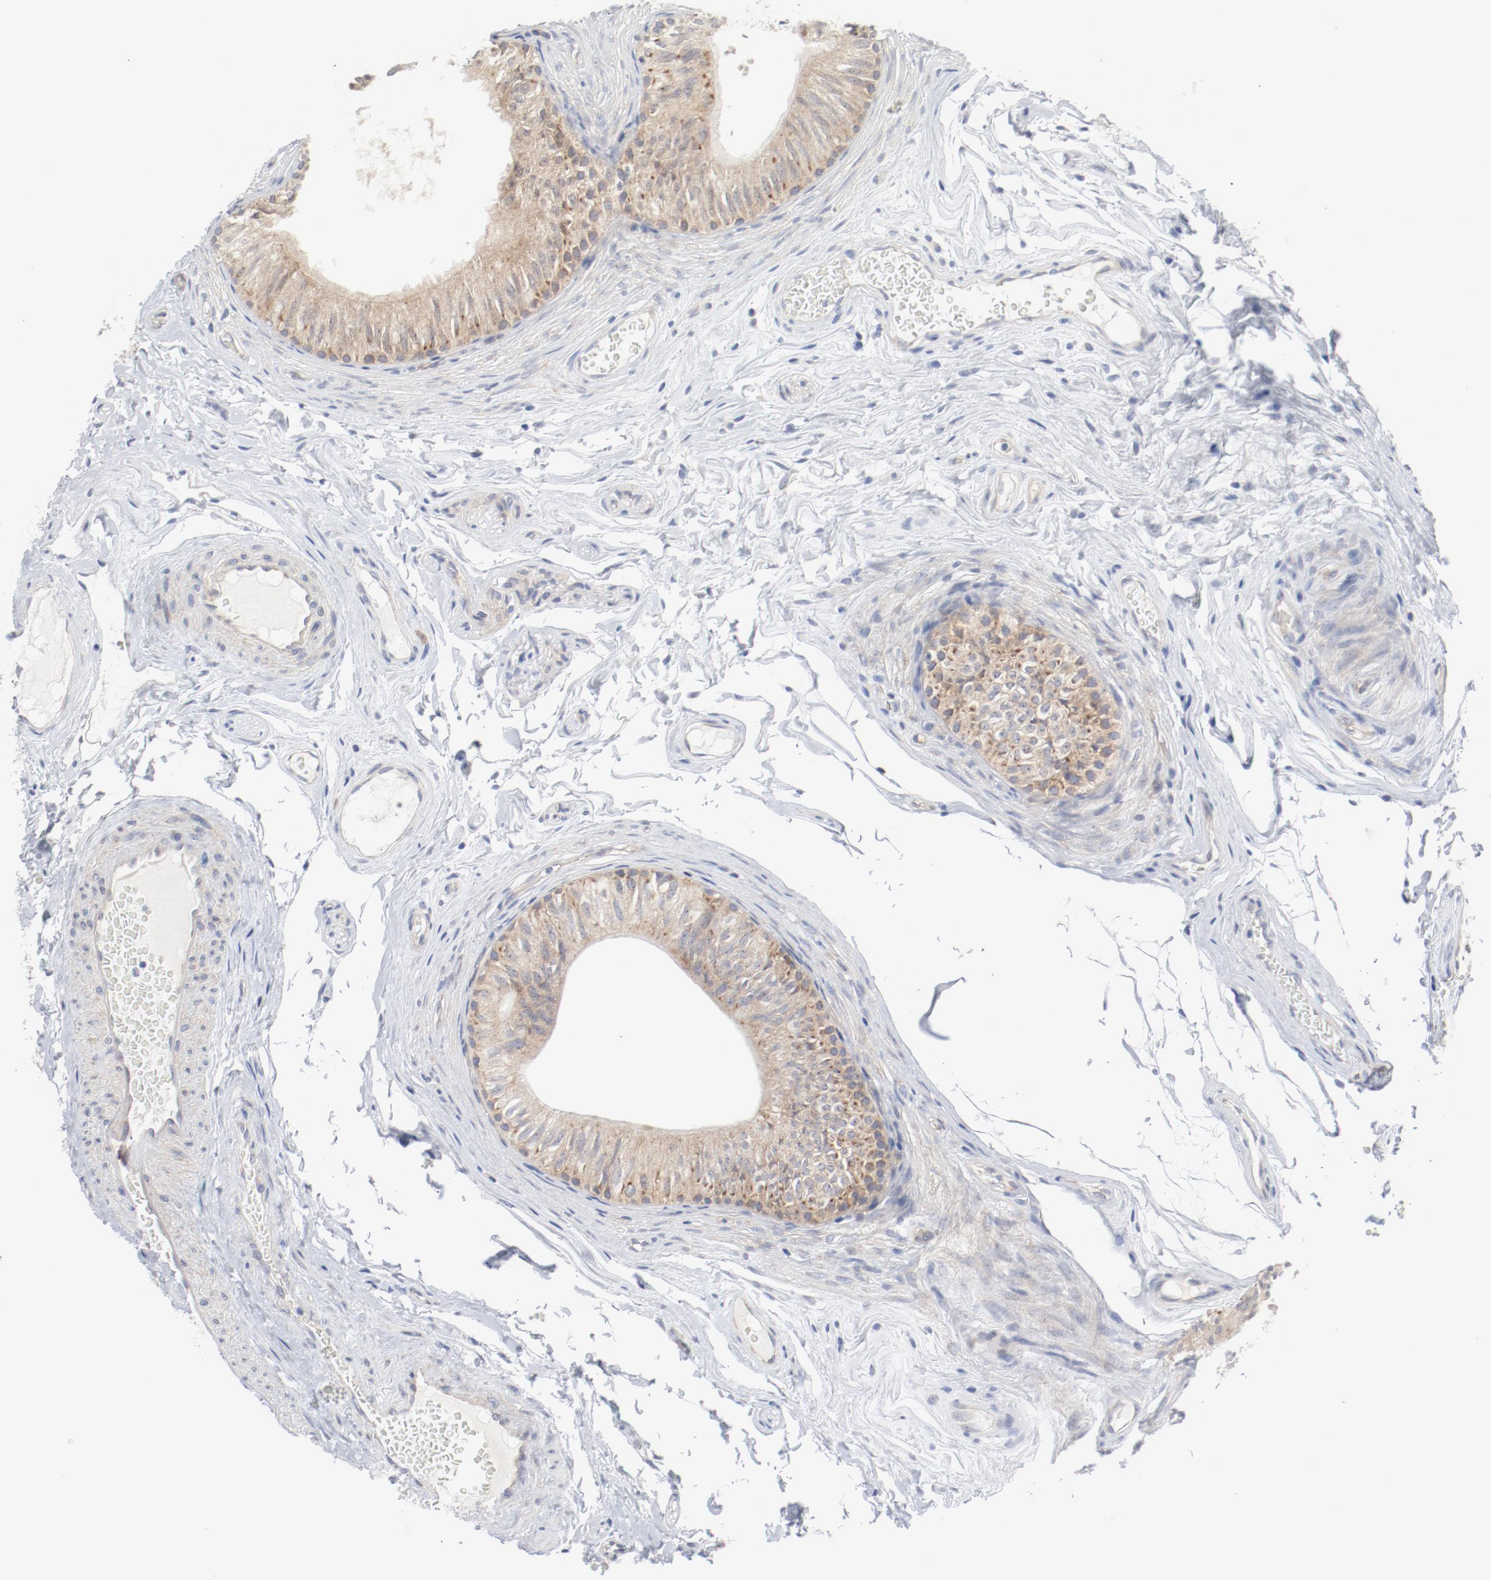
{"staining": {"intensity": "moderate", "quantity": ">75%", "location": "cytoplasmic/membranous"}, "tissue": "epididymis", "cell_type": "Glandular cells", "image_type": "normal", "snomed": [{"axis": "morphology", "description": "Normal tissue, NOS"}, {"axis": "topography", "description": "Testis"}, {"axis": "topography", "description": "Epididymis"}], "caption": "This image displays normal epididymis stained with immunohistochemistry (IHC) to label a protein in brown. The cytoplasmic/membranous of glandular cells show moderate positivity for the protein. Nuclei are counter-stained blue.", "gene": "BAD", "patient": {"sex": "male", "age": 36}}